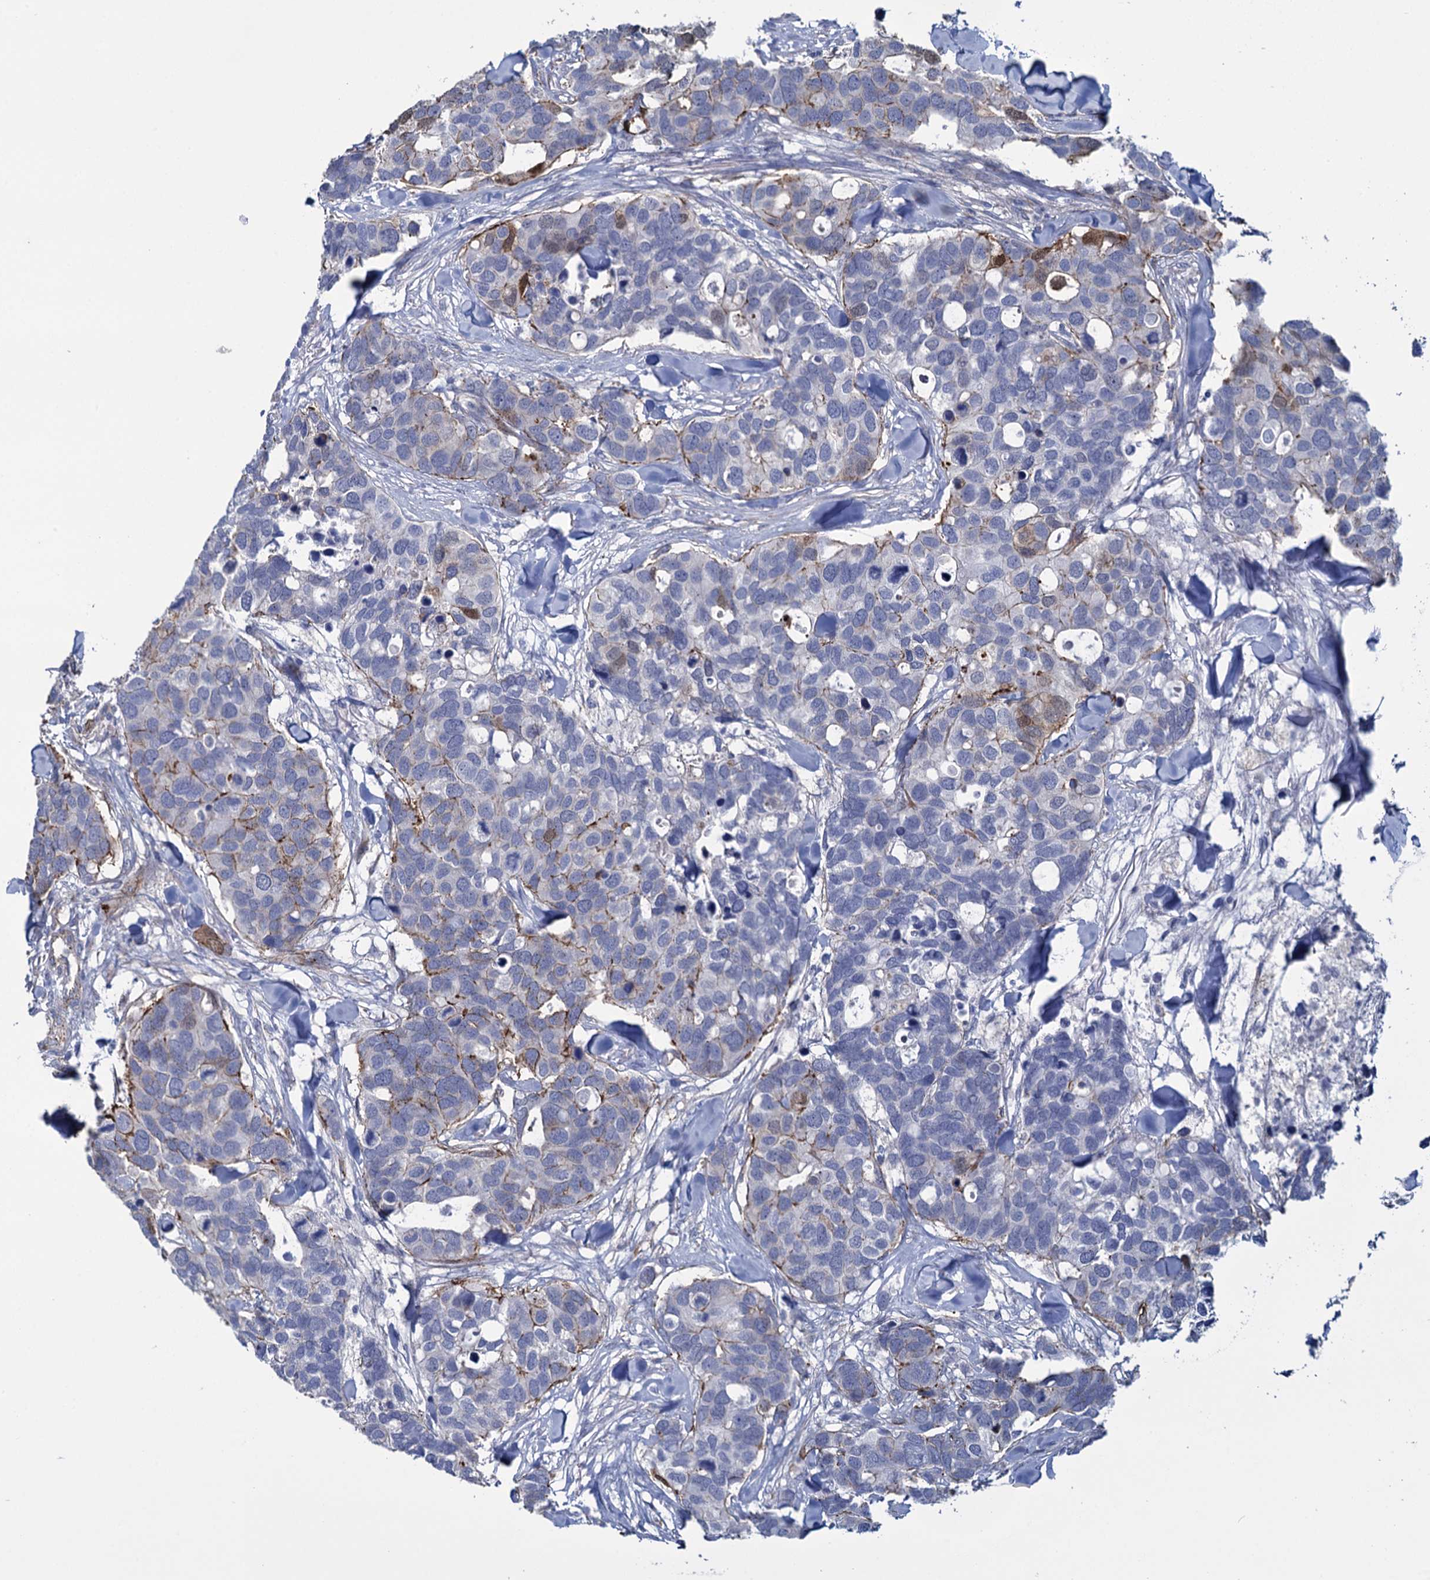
{"staining": {"intensity": "negative", "quantity": "none", "location": "none"}, "tissue": "breast cancer", "cell_type": "Tumor cells", "image_type": "cancer", "snomed": [{"axis": "morphology", "description": "Duct carcinoma"}, {"axis": "topography", "description": "Breast"}], "caption": "The image exhibits no significant staining in tumor cells of infiltrating ductal carcinoma (breast).", "gene": "SNCG", "patient": {"sex": "female", "age": 83}}